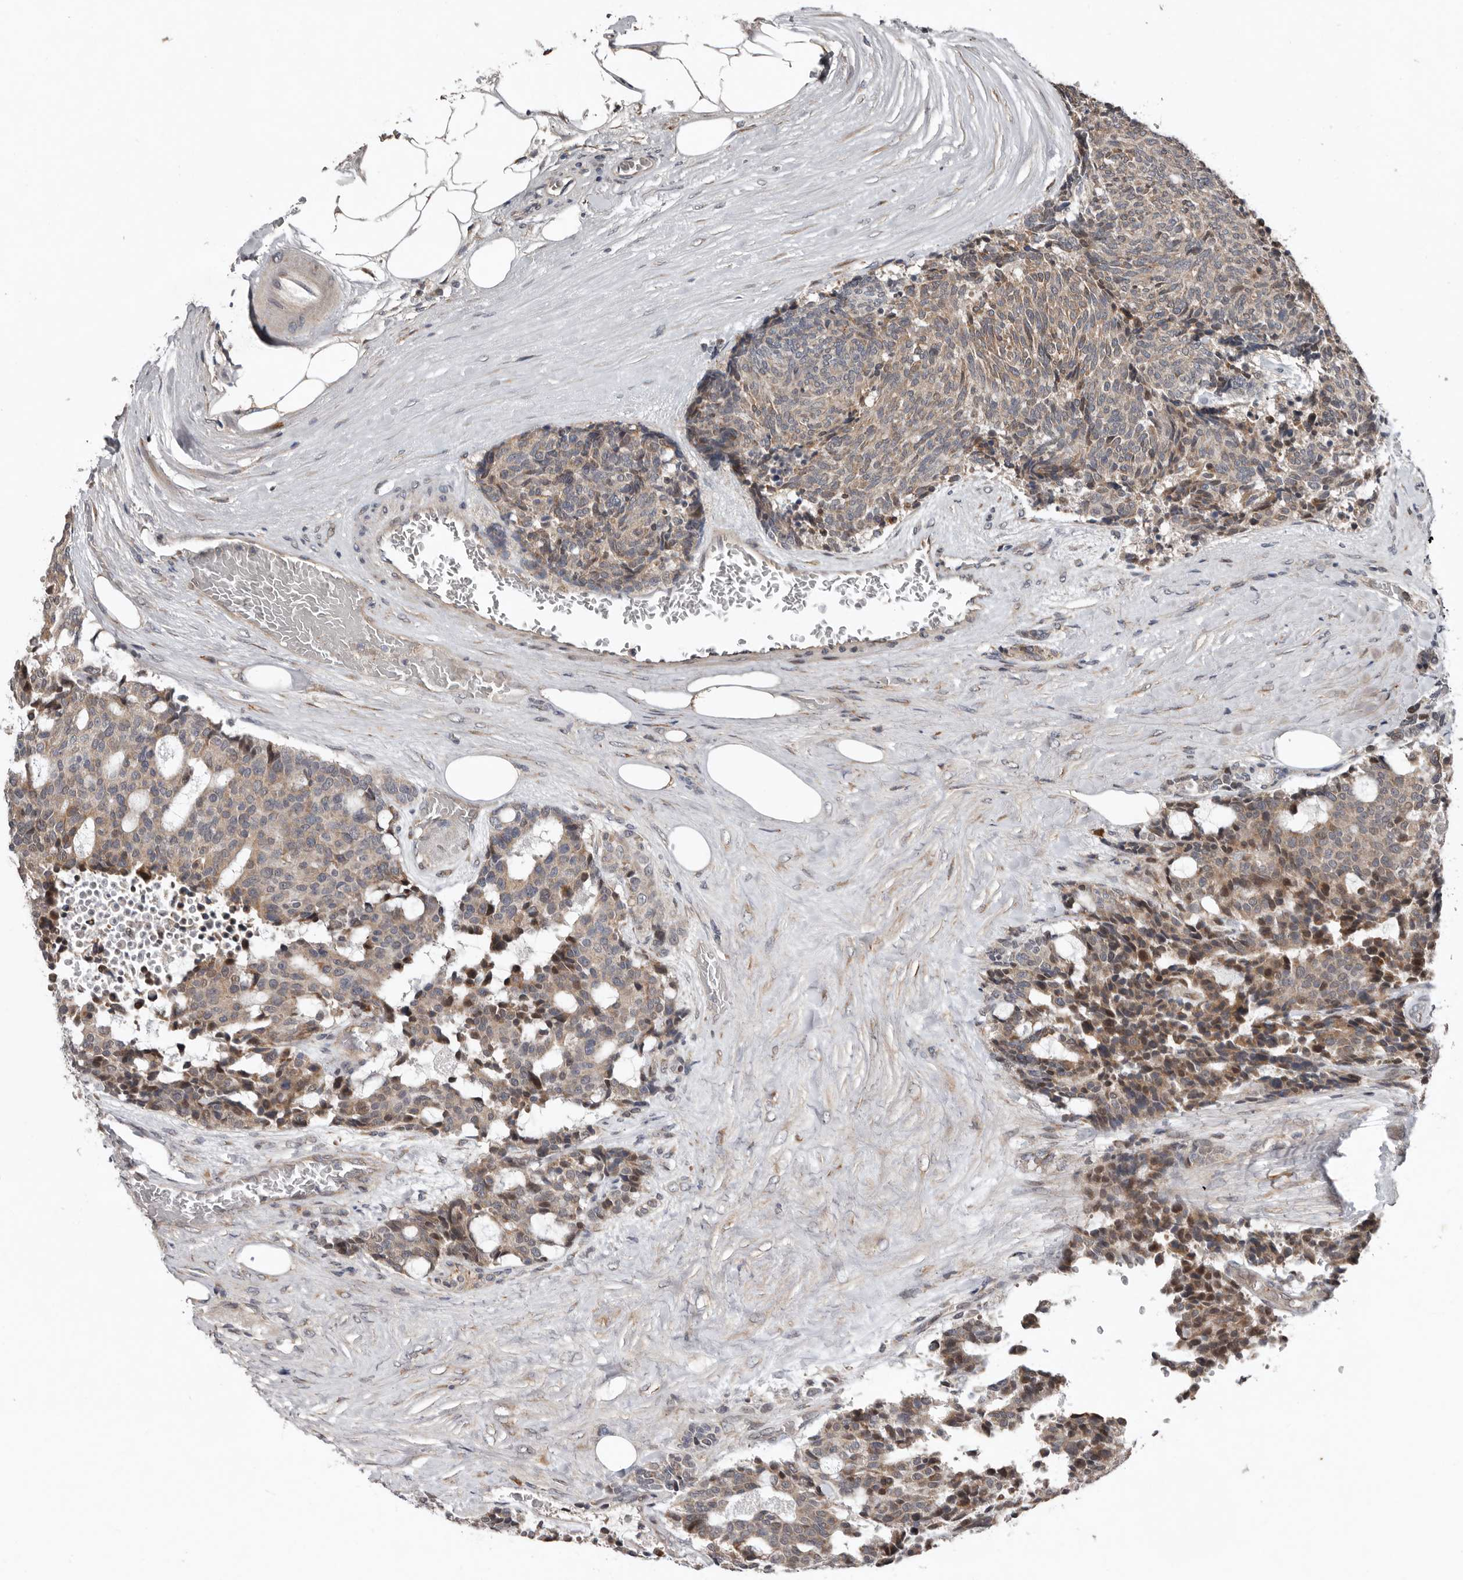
{"staining": {"intensity": "moderate", "quantity": "<25%", "location": "cytoplasmic/membranous,nuclear"}, "tissue": "carcinoid", "cell_type": "Tumor cells", "image_type": "cancer", "snomed": [{"axis": "morphology", "description": "Carcinoid, malignant, NOS"}, {"axis": "topography", "description": "Pancreas"}], "caption": "Immunohistochemistry (IHC) (DAB) staining of carcinoid demonstrates moderate cytoplasmic/membranous and nuclear protein staining in about <25% of tumor cells.", "gene": "CHML", "patient": {"sex": "female", "age": 54}}